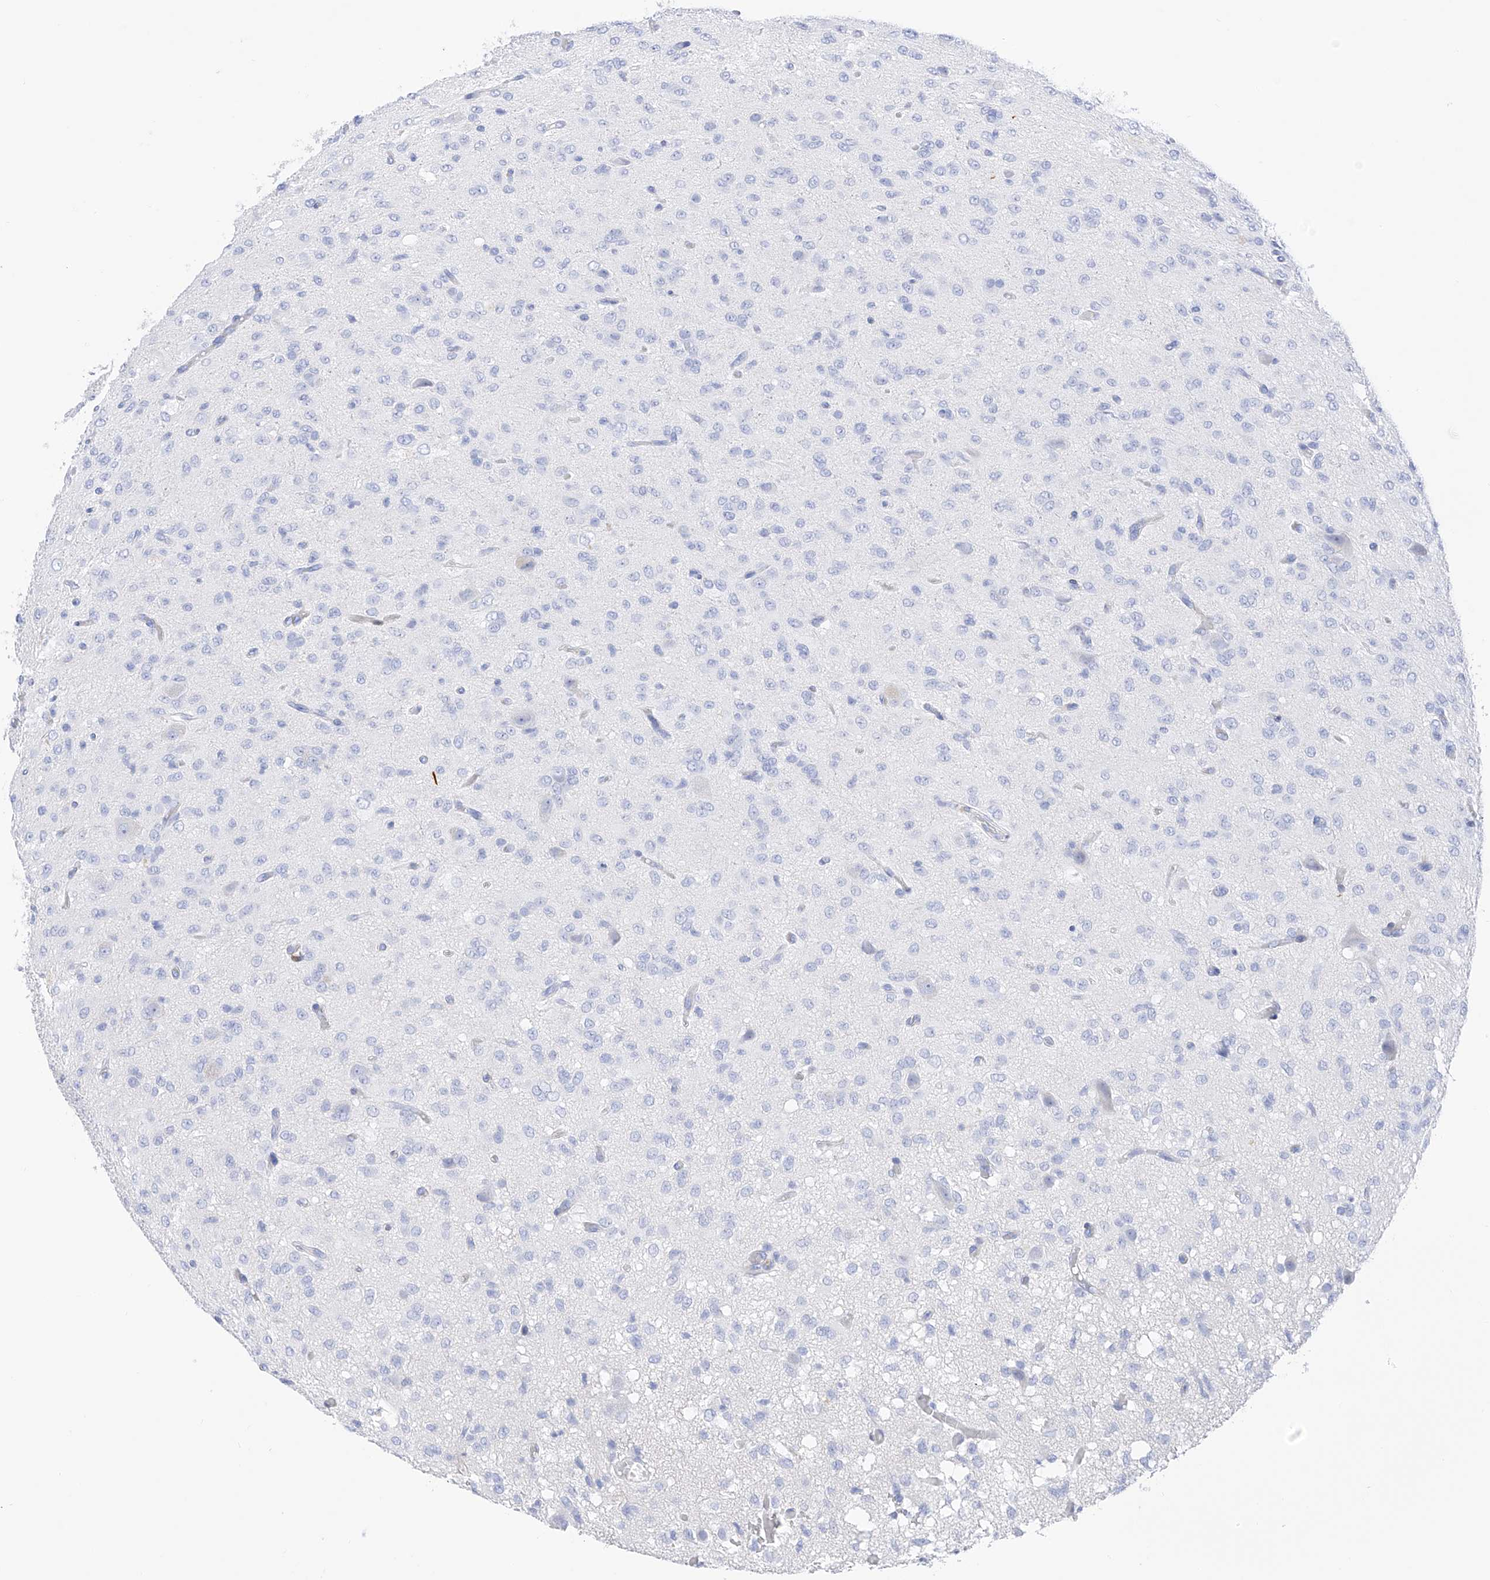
{"staining": {"intensity": "negative", "quantity": "none", "location": "none"}, "tissue": "glioma", "cell_type": "Tumor cells", "image_type": "cancer", "snomed": [{"axis": "morphology", "description": "Glioma, malignant, High grade"}, {"axis": "topography", "description": "Brain"}], "caption": "Glioma was stained to show a protein in brown. There is no significant expression in tumor cells.", "gene": "TRPC7", "patient": {"sex": "female", "age": 59}}